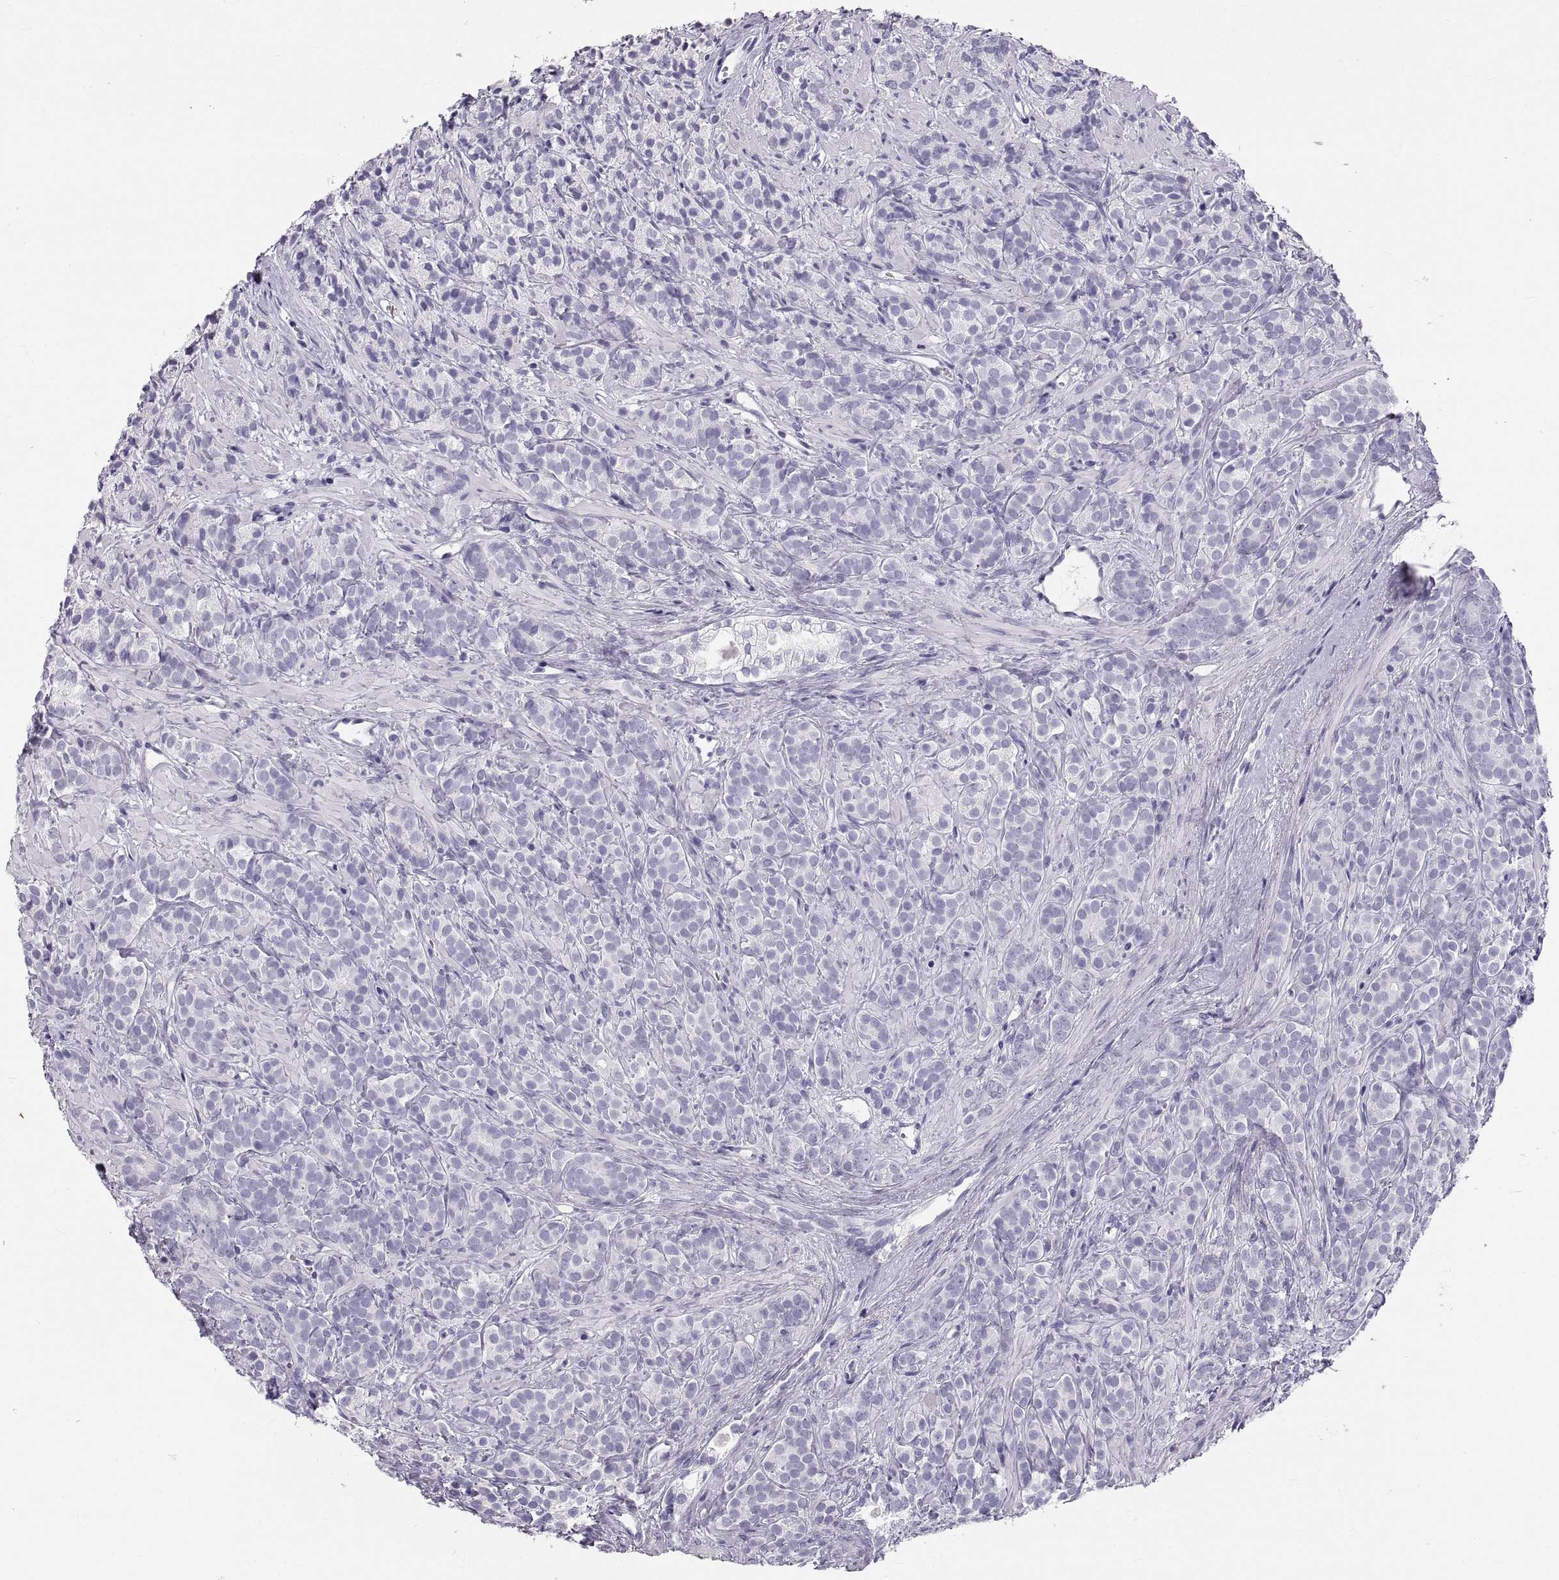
{"staining": {"intensity": "negative", "quantity": "none", "location": "none"}, "tissue": "prostate cancer", "cell_type": "Tumor cells", "image_type": "cancer", "snomed": [{"axis": "morphology", "description": "Adenocarcinoma, High grade"}, {"axis": "topography", "description": "Prostate"}], "caption": "This histopathology image is of prostate adenocarcinoma (high-grade) stained with immunohistochemistry (IHC) to label a protein in brown with the nuclei are counter-stained blue. There is no positivity in tumor cells.", "gene": "RLBP1", "patient": {"sex": "male", "age": 84}}